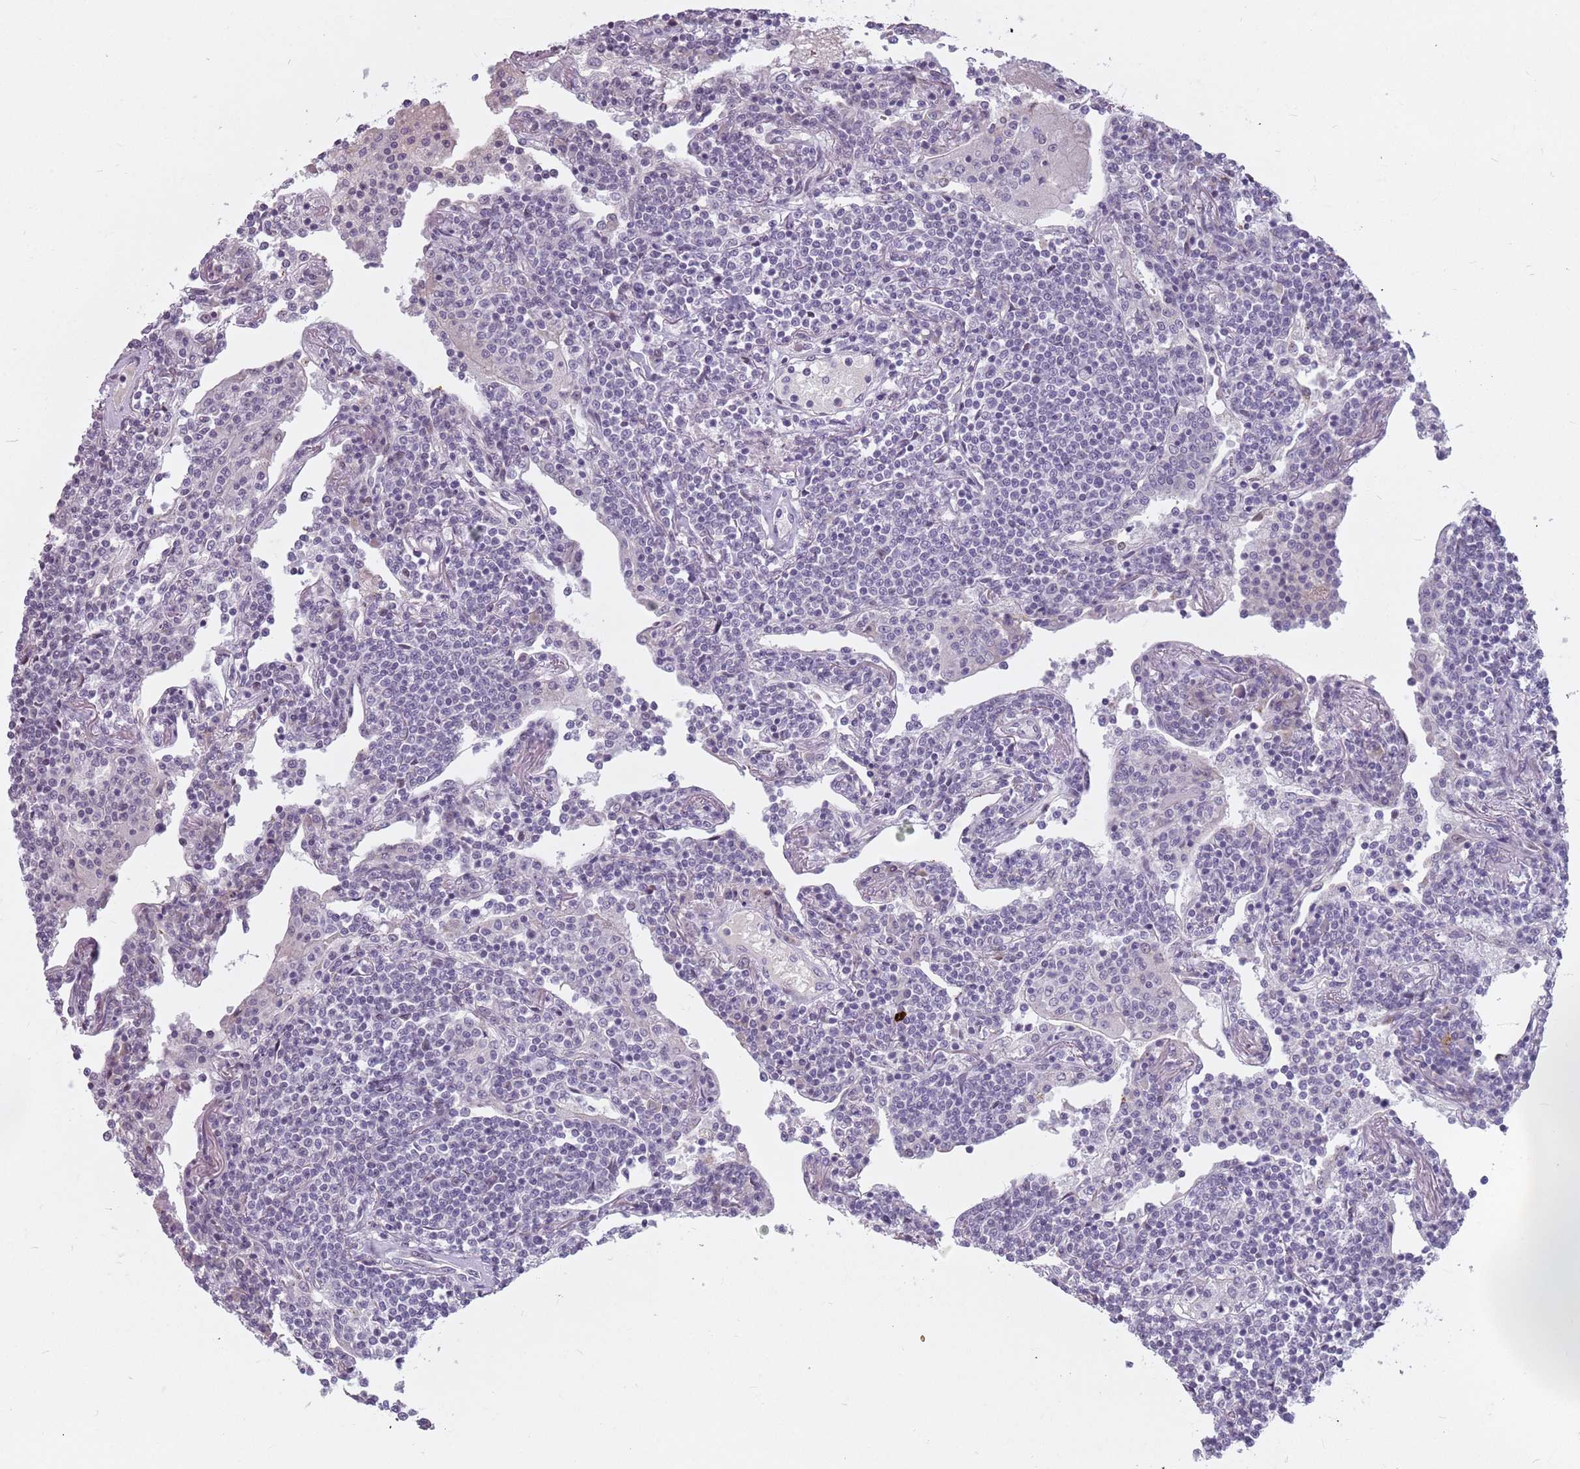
{"staining": {"intensity": "negative", "quantity": "none", "location": "none"}, "tissue": "lymphoma", "cell_type": "Tumor cells", "image_type": "cancer", "snomed": [{"axis": "morphology", "description": "Malignant lymphoma, non-Hodgkin's type, Low grade"}, {"axis": "topography", "description": "Lung"}], "caption": "Lymphoma was stained to show a protein in brown. There is no significant staining in tumor cells. (DAB immunohistochemistry (IHC) with hematoxylin counter stain).", "gene": "PTCHD1", "patient": {"sex": "female", "age": 71}}